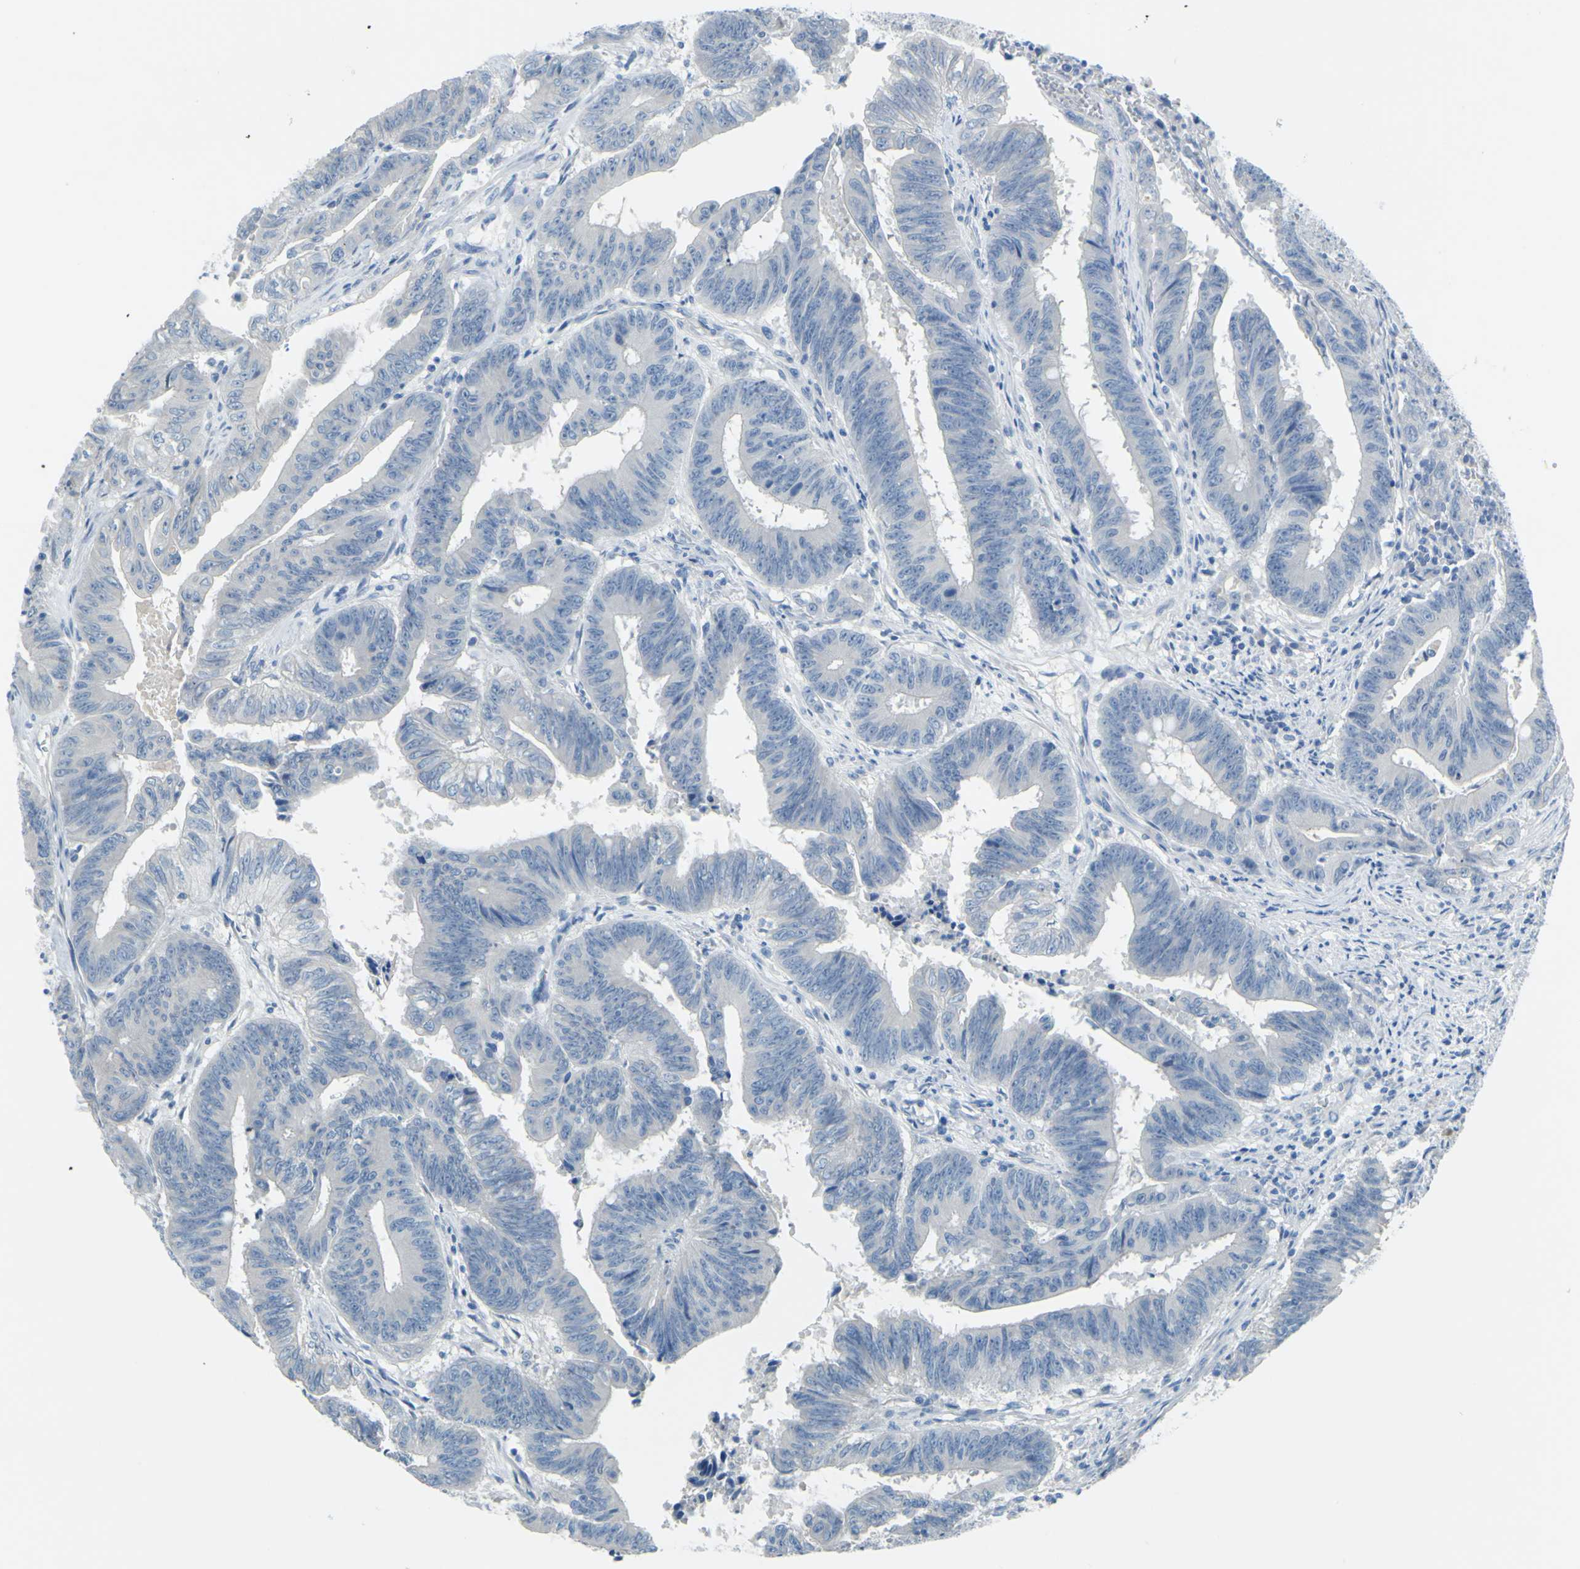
{"staining": {"intensity": "negative", "quantity": "none", "location": "none"}, "tissue": "colorectal cancer", "cell_type": "Tumor cells", "image_type": "cancer", "snomed": [{"axis": "morphology", "description": "Adenocarcinoma, NOS"}, {"axis": "topography", "description": "Colon"}], "caption": "DAB (3,3'-diaminobenzidine) immunohistochemical staining of colorectal cancer (adenocarcinoma) displays no significant staining in tumor cells.", "gene": "SLC1A2", "patient": {"sex": "male", "age": 45}}